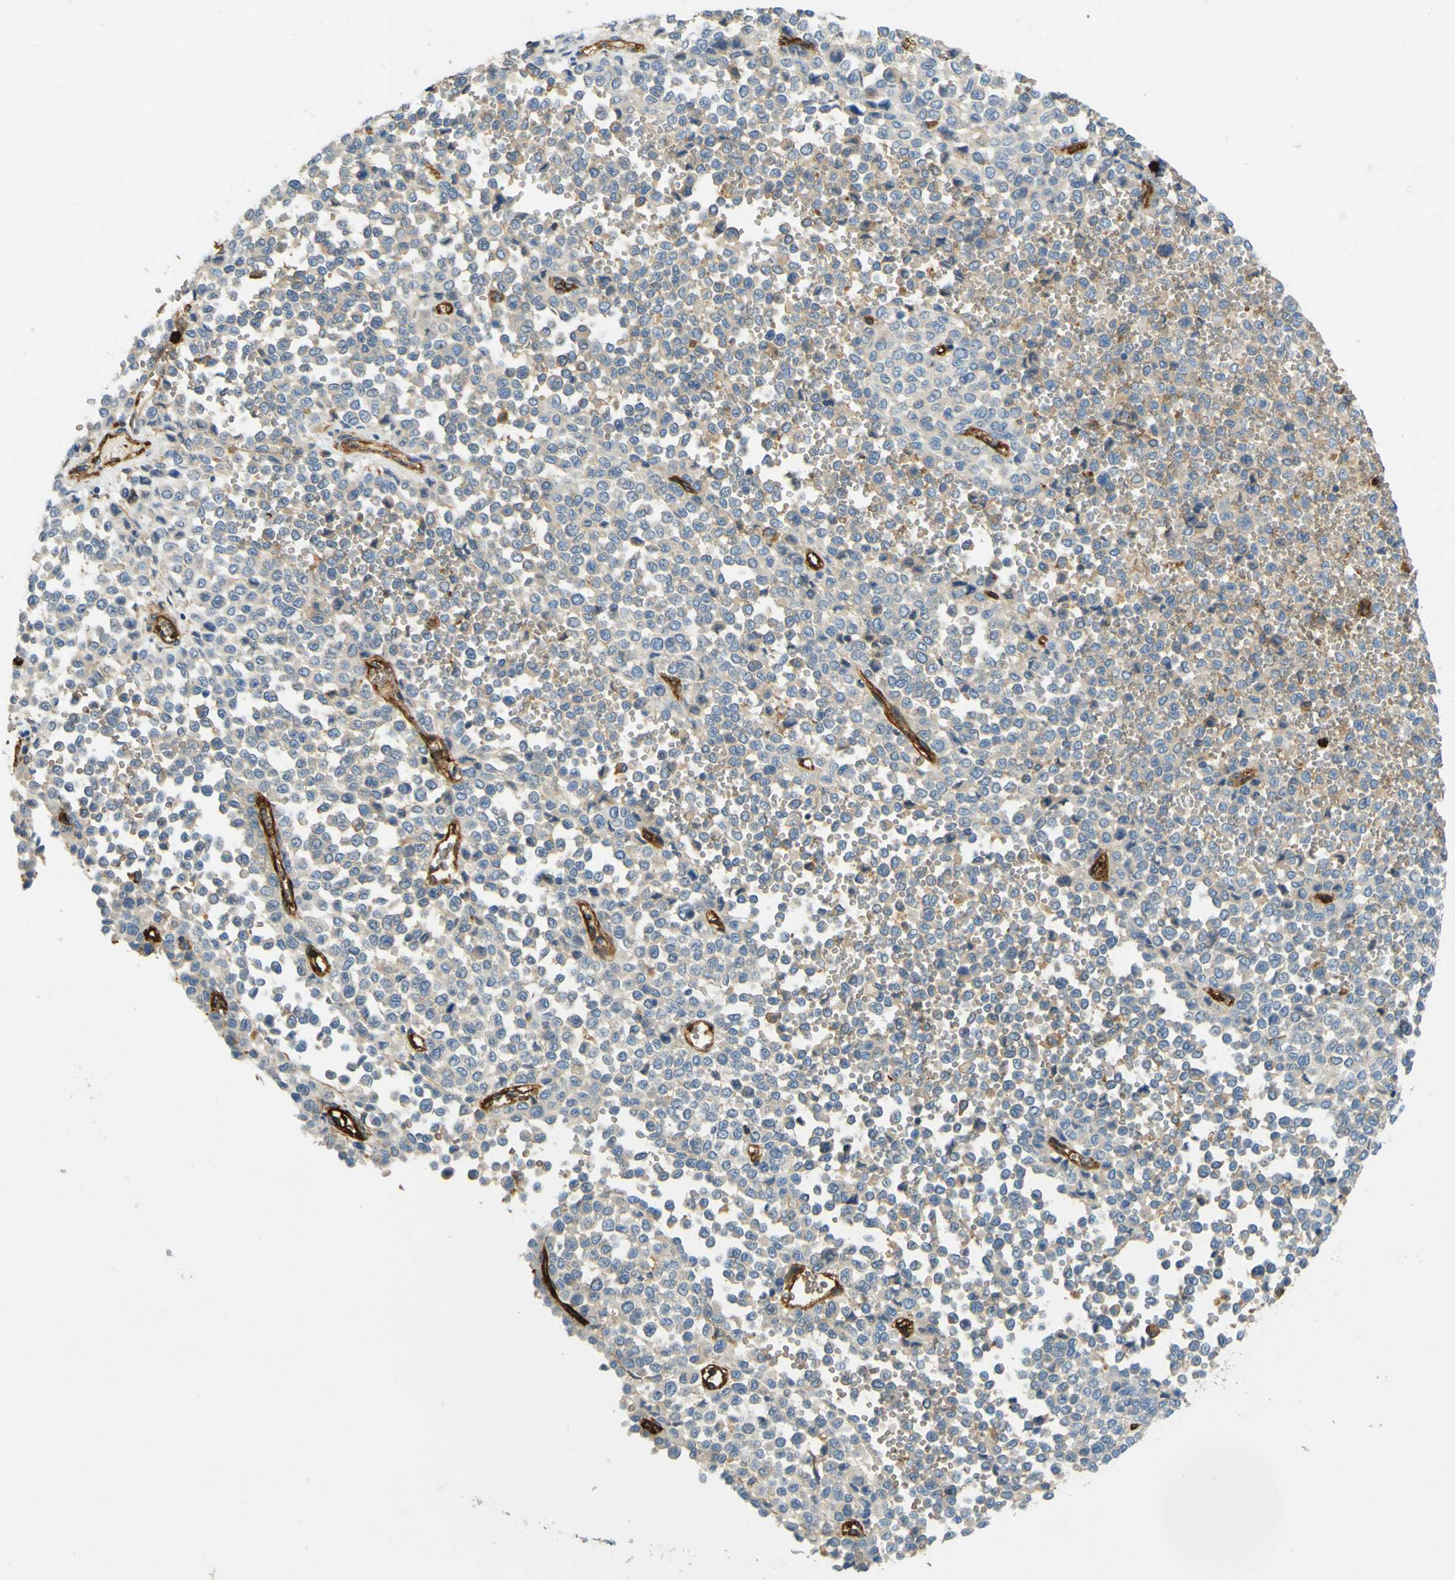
{"staining": {"intensity": "moderate", "quantity": "<25%", "location": "cytoplasmic/membranous"}, "tissue": "melanoma", "cell_type": "Tumor cells", "image_type": "cancer", "snomed": [{"axis": "morphology", "description": "Malignant melanoma, Metastatic site"}, {"axis": "topography", "description": "Pancreas"}], "caption": "DAB (3,3'-diaminobenzidine) immunohistochemical staining of malignant melanoma (metastatic site) exhibits moderate cytoplasmic/membranous protein expression in about <25% of tumor cells.", "gene": "PLXDC1", "patient": {"sex": "female", "age": 30}}